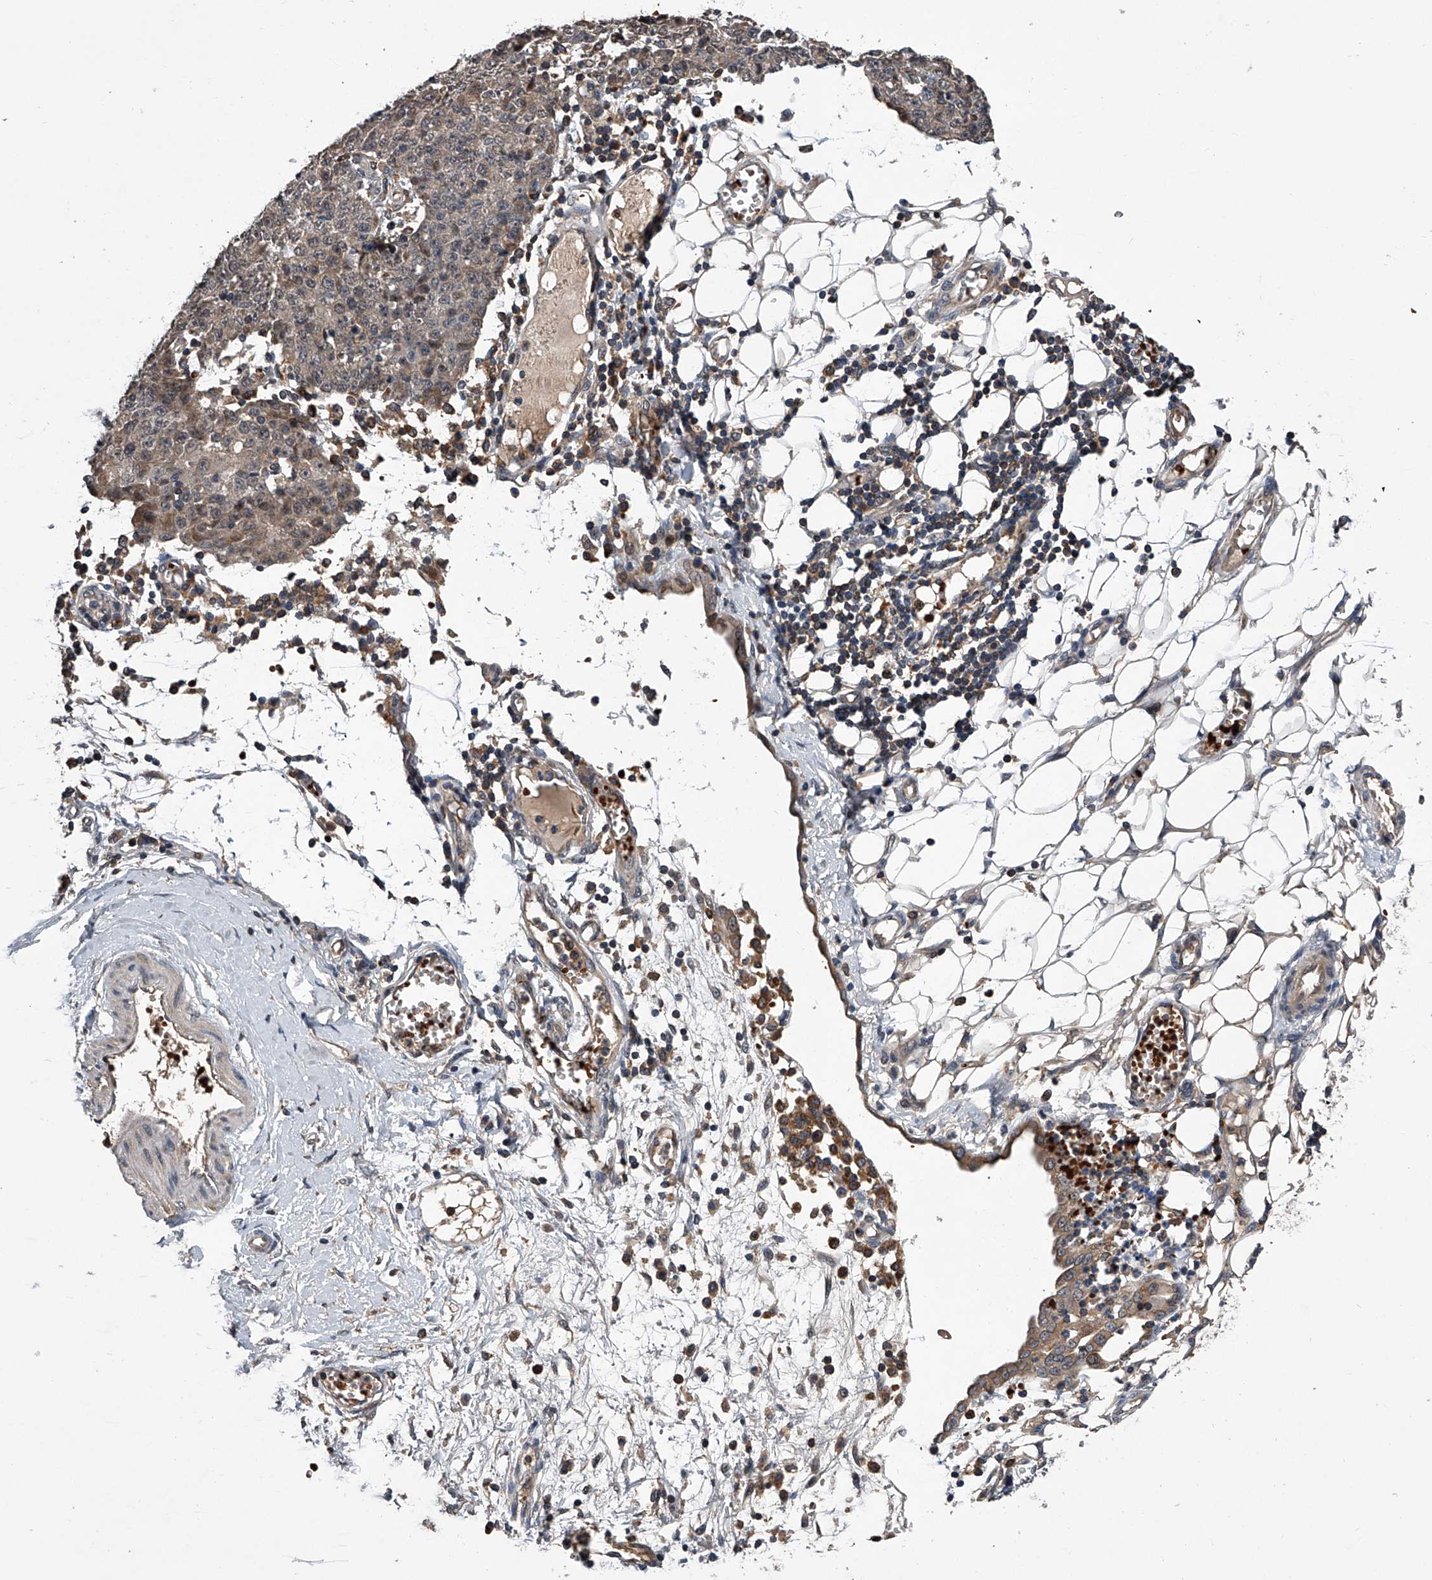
{"staining": {"intensity": "weak", "quantity": "<25%", "location": "cytoplasmic/membranous"}, "tissue": "ovarian cancer", "cell_type": "Tumor cells", "image_type": "cancer", "snomed": [{"axis": "morphology", "description": "Carcinoma, endometroid"}, {"axis": "topography", "description": "Ovary"}], "caption": "This micrograph is of ovarian endometroid carcinoma stained with IHC to label a protein in brown with the nuclei are counter-stained blue. There is no positivity in tumor cells.", "gene": "ZNF30", "patient": {"sex": "female", "age": 42}}